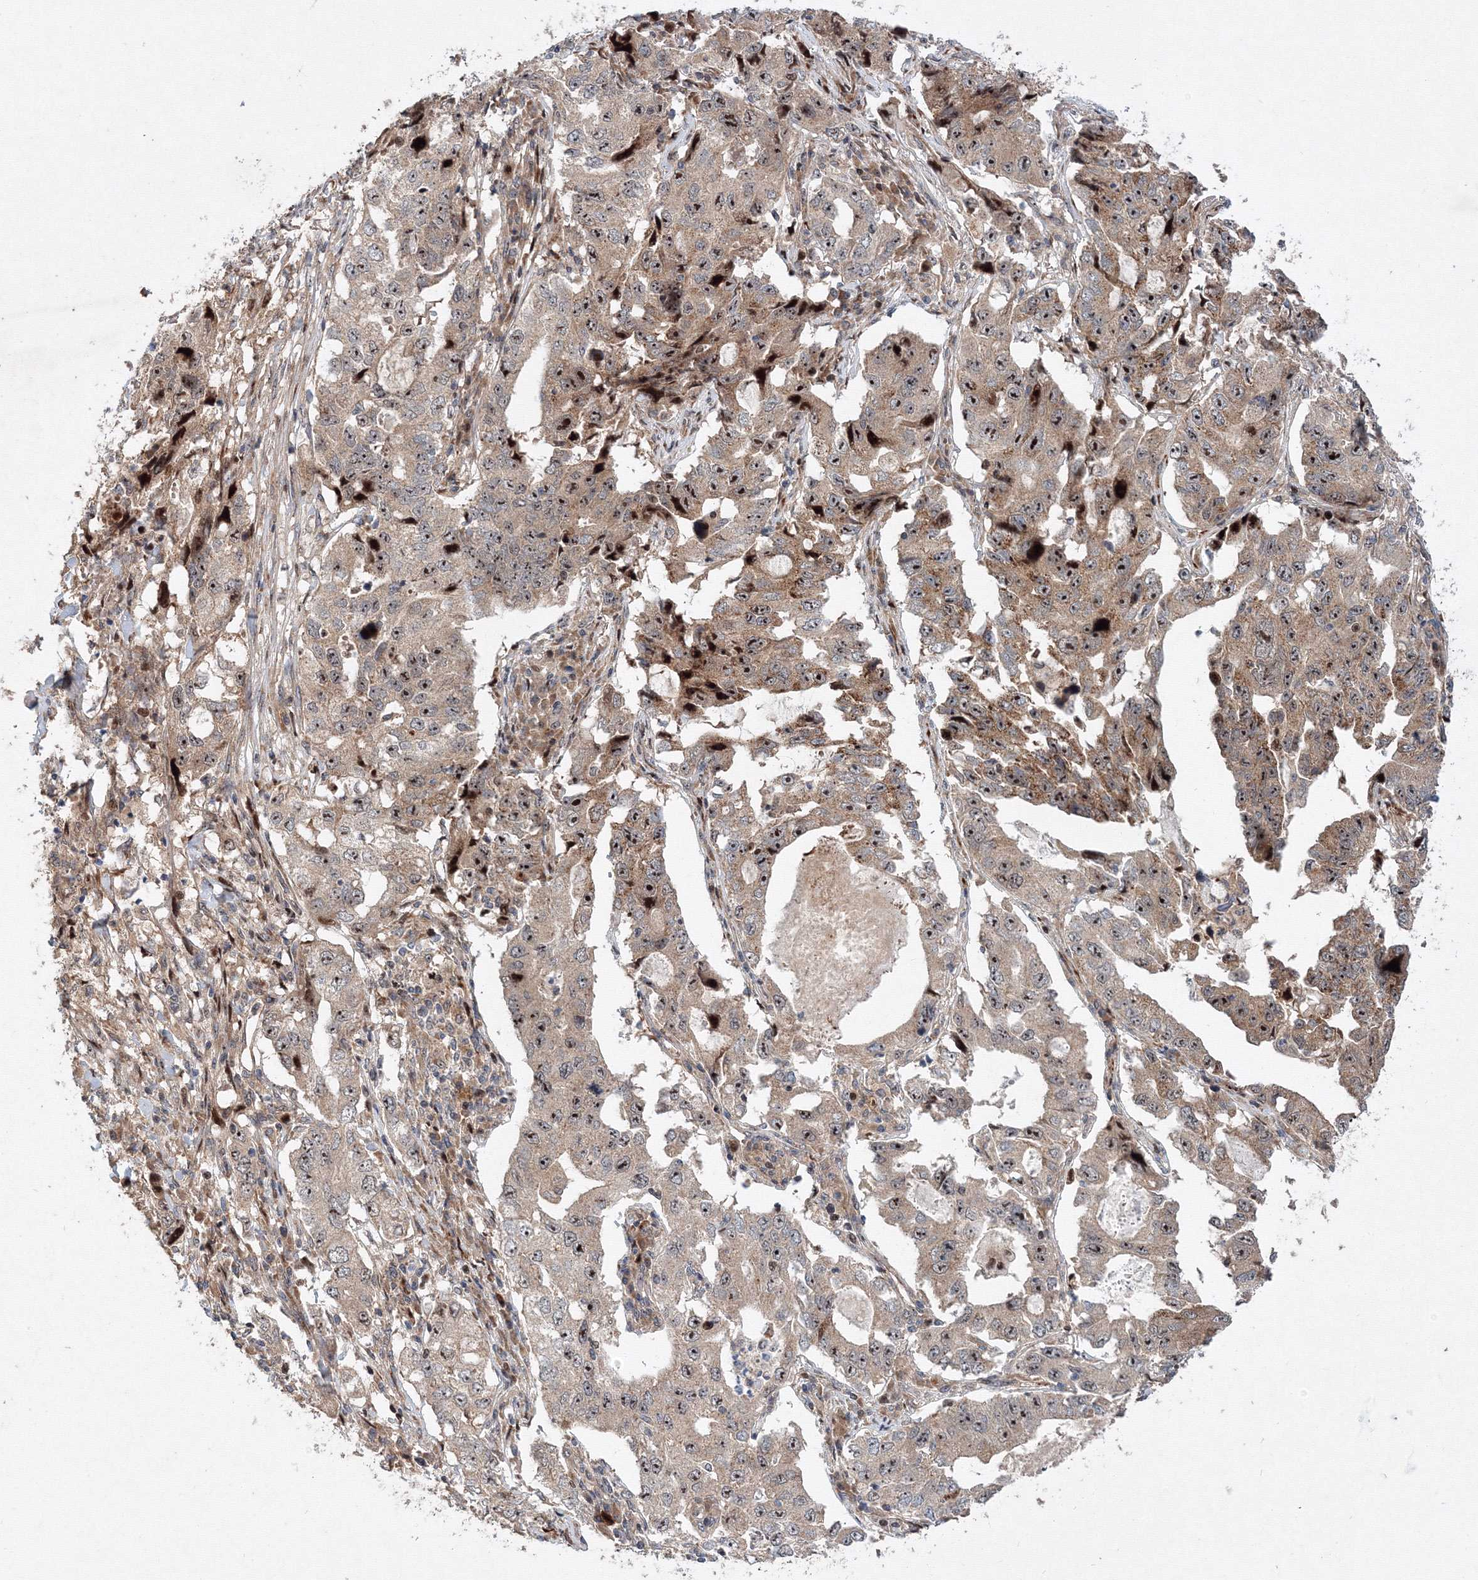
{"staining": {"intensity": "moderate", "quantity": ">75%", "location": "cytoplasmic/membranous,nuclear"}, "tissue": "lung cancer", "cell_type": "Tumor cells", "image_type": "cancer", "snomed": [{"axis": "morphology", "description": "Adenocarcinoma, NOS"}, {"axis": "topography", "description": "Lung"}], "caption": "Adenocarcinoma (lung) tissue reveals moderate cytoplasmic/membranous and nuclear staining in about >75% of tumor cells", "gene": "ANKAR", "patient": {"sex": "female", "age": 51}}